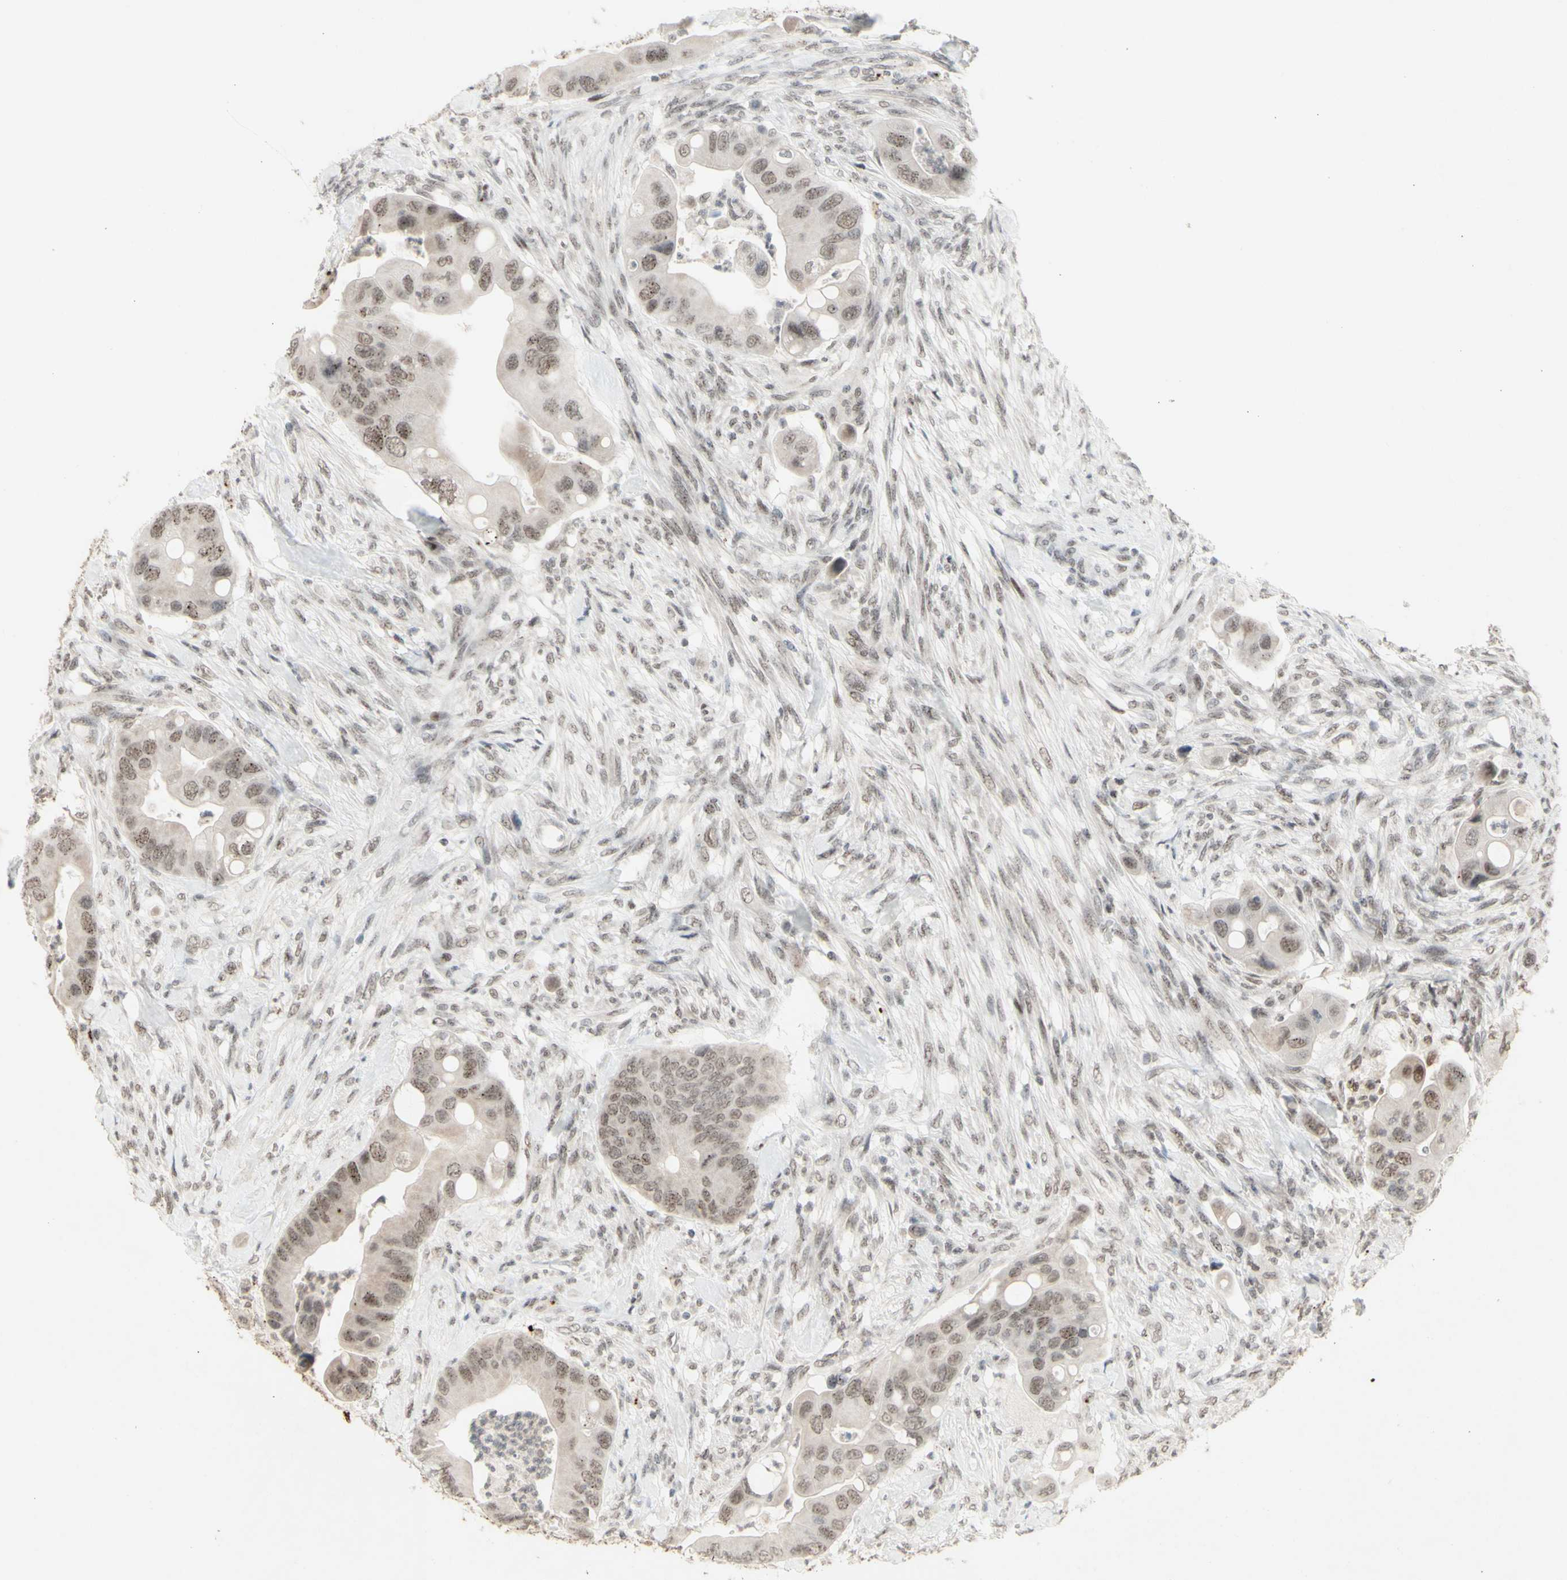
{"staining": {"intensity": "moderate", "quantity": "25%-75%", "location": "nuclear"}, "tissue": "colorectal cancer", "cell_type": "Tumor cells", "image_type": "cancer", "snomed": [{"axis": "morphology", "description": "Adenocarcinoma, NOS"}, {"axis": "topography", "description": "Rectum"}], "caption": "The histopathology image reveals staining of colorectal cancer (adenocarcinoma), revealing moderate nuclear protein positivity (brown color) within tumor cells.", "gene": "CENPB", "patient": {"sex": "female", "age": 57}}